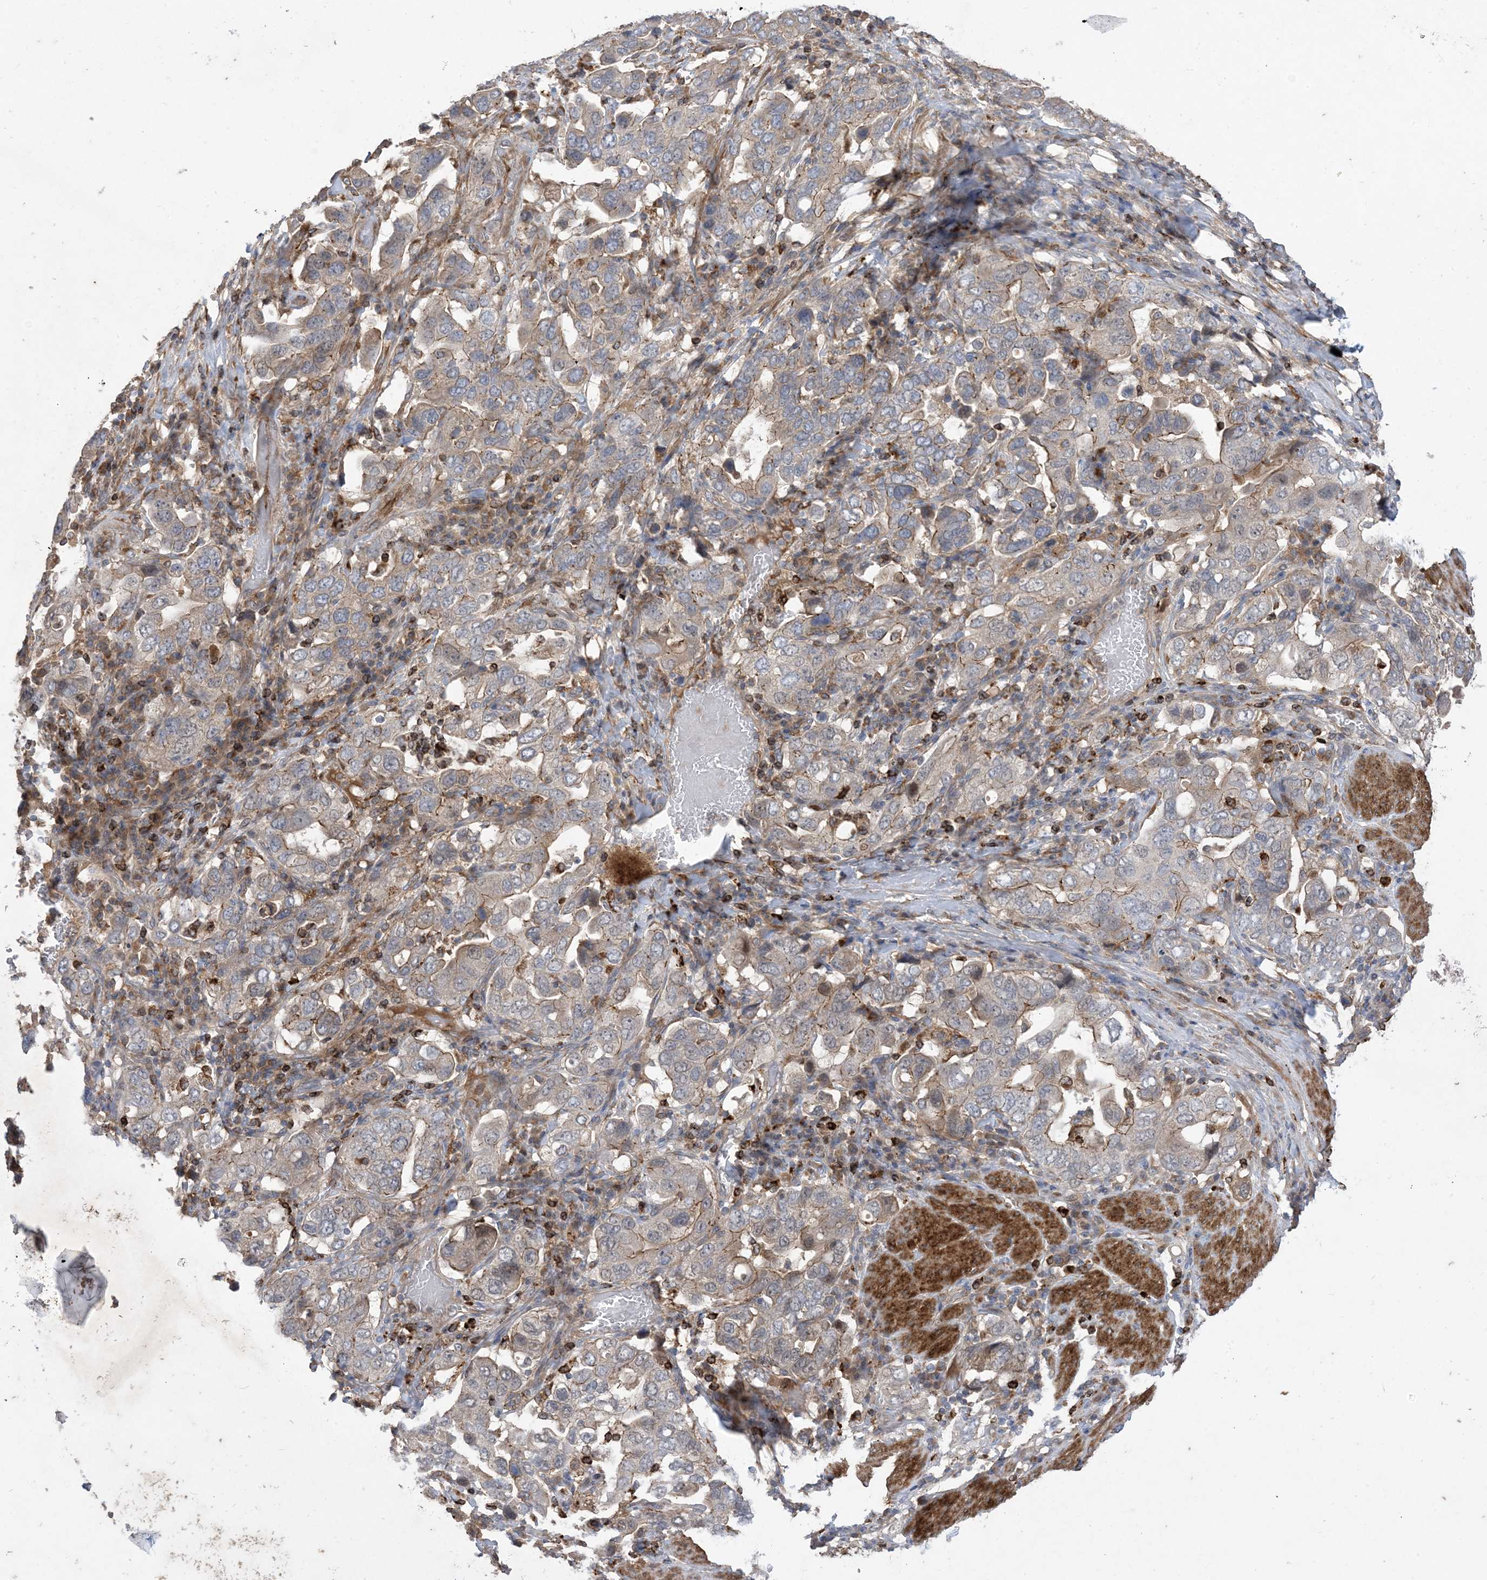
{"staining": {"intensity": "moderate", "quantity": "<25%", "location": "cytoplasmic/membranous"}, "tissue": "stomach cancer", "cell_type": "Tumor cells", "image_type": "cancer", "snomed": [{"axis": "morphology", "description": "Adenocarcinoma, NOS"}, {"axis": "topography", "description": "Stomach, upper"}], "caption": "A brown stain labels moderate cytoplasmic/membranous expression of a protein in human adenocarcinoma (stomach) tumor cells.", "gene": "MASP2", "patient": {"sex": "male", "age": 62}}